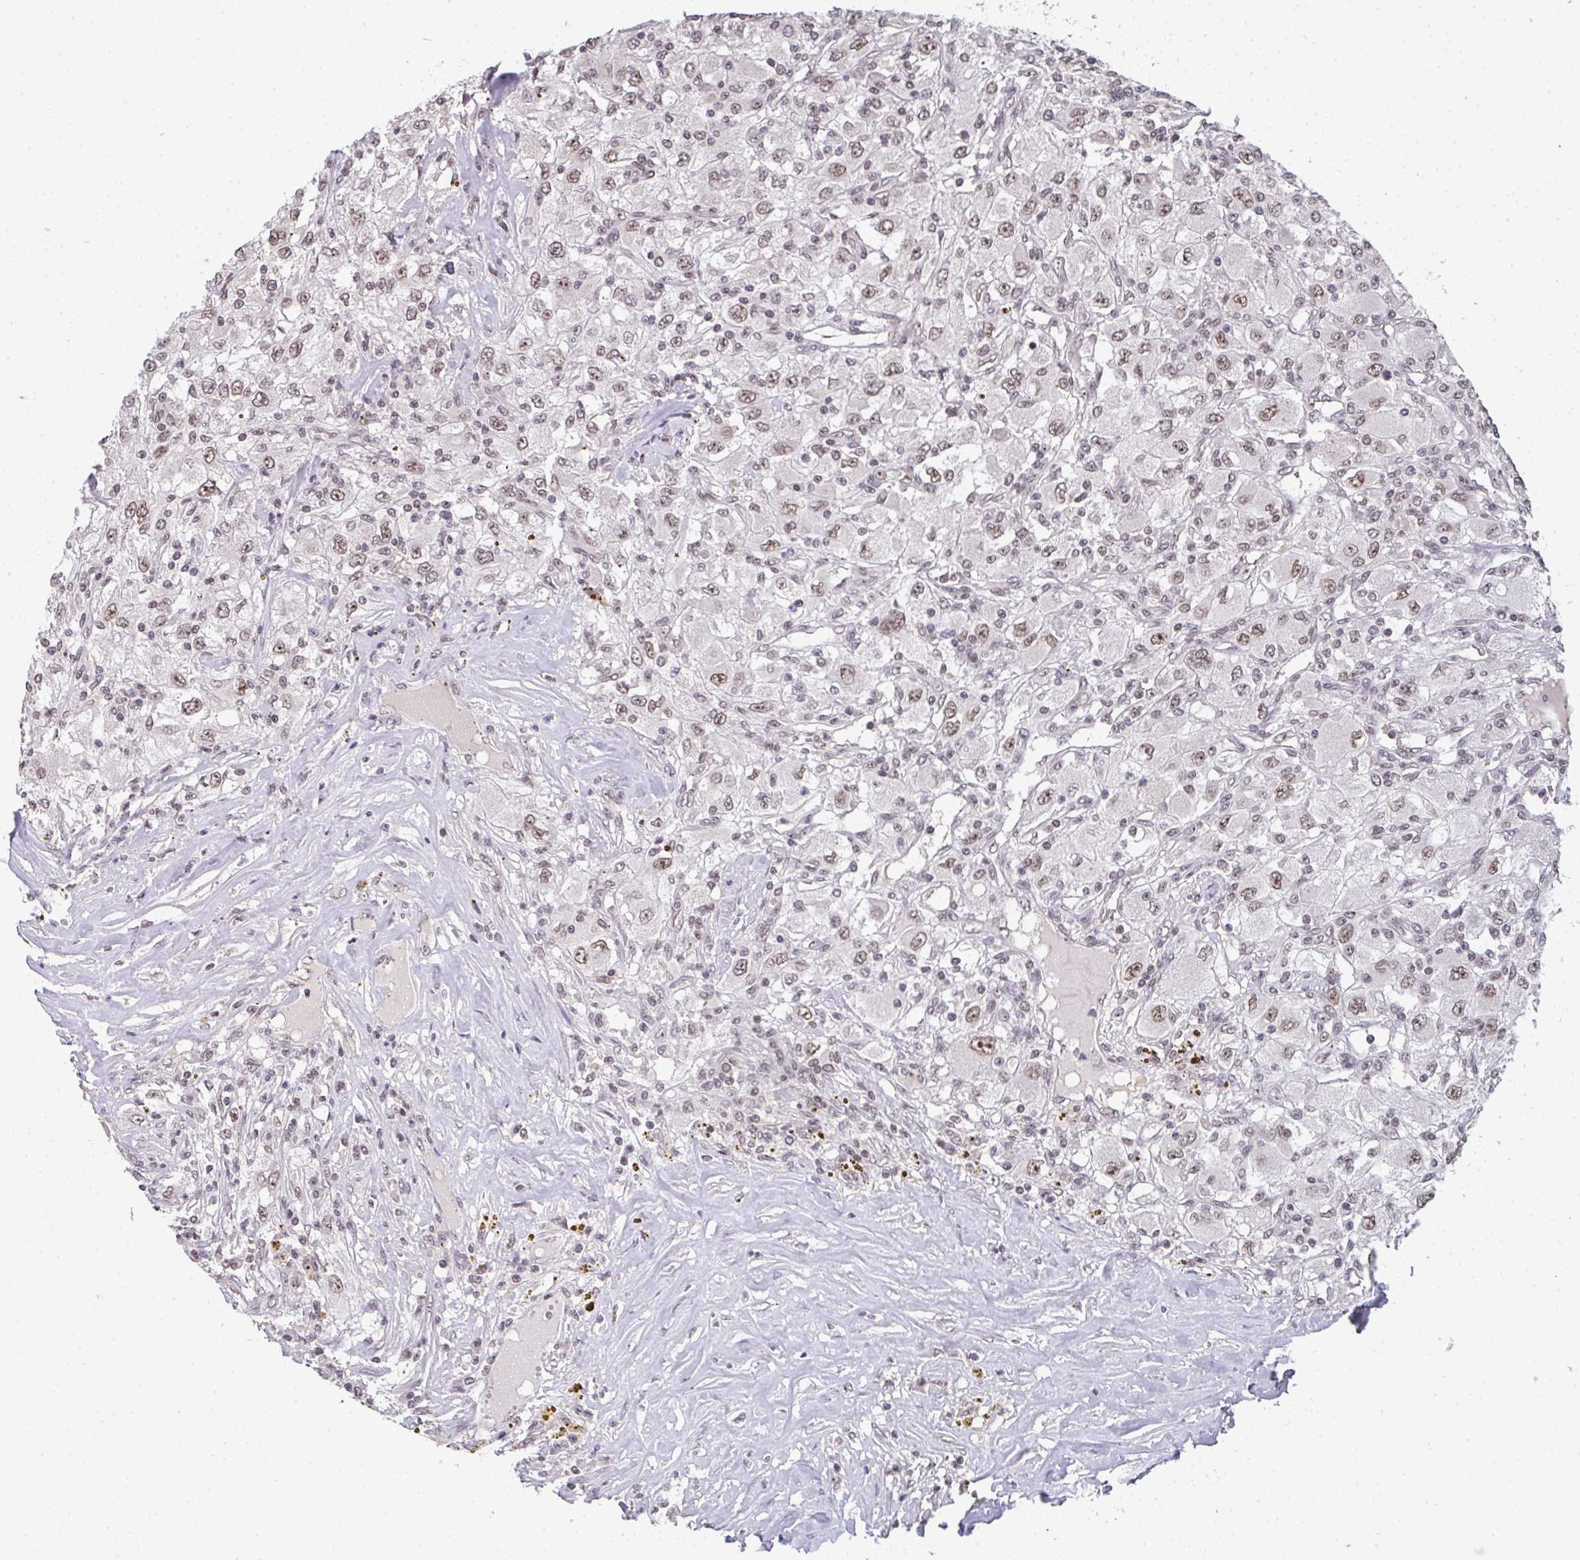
{"staining": {"intensity": "moderate", "quantity": ">75%", "location": "nuclear"}, "tissue": "renal cancer", "cell_type": "Tumor cells", "image_type": "cancer", "snomed": [{"axis": "morphology", "description": "Adenocarcinoma, NOS"}, {"axis": "topography", "description": "Kidney"}], "caption": "About >75% of tumor cells in human renal adenocarcinoma demonstrate moderate nuclear protein positivity as visualized by brown immunohistochemical staining.", "gene": "DKC1", "patient": {"sex": "female", "age": 67}}